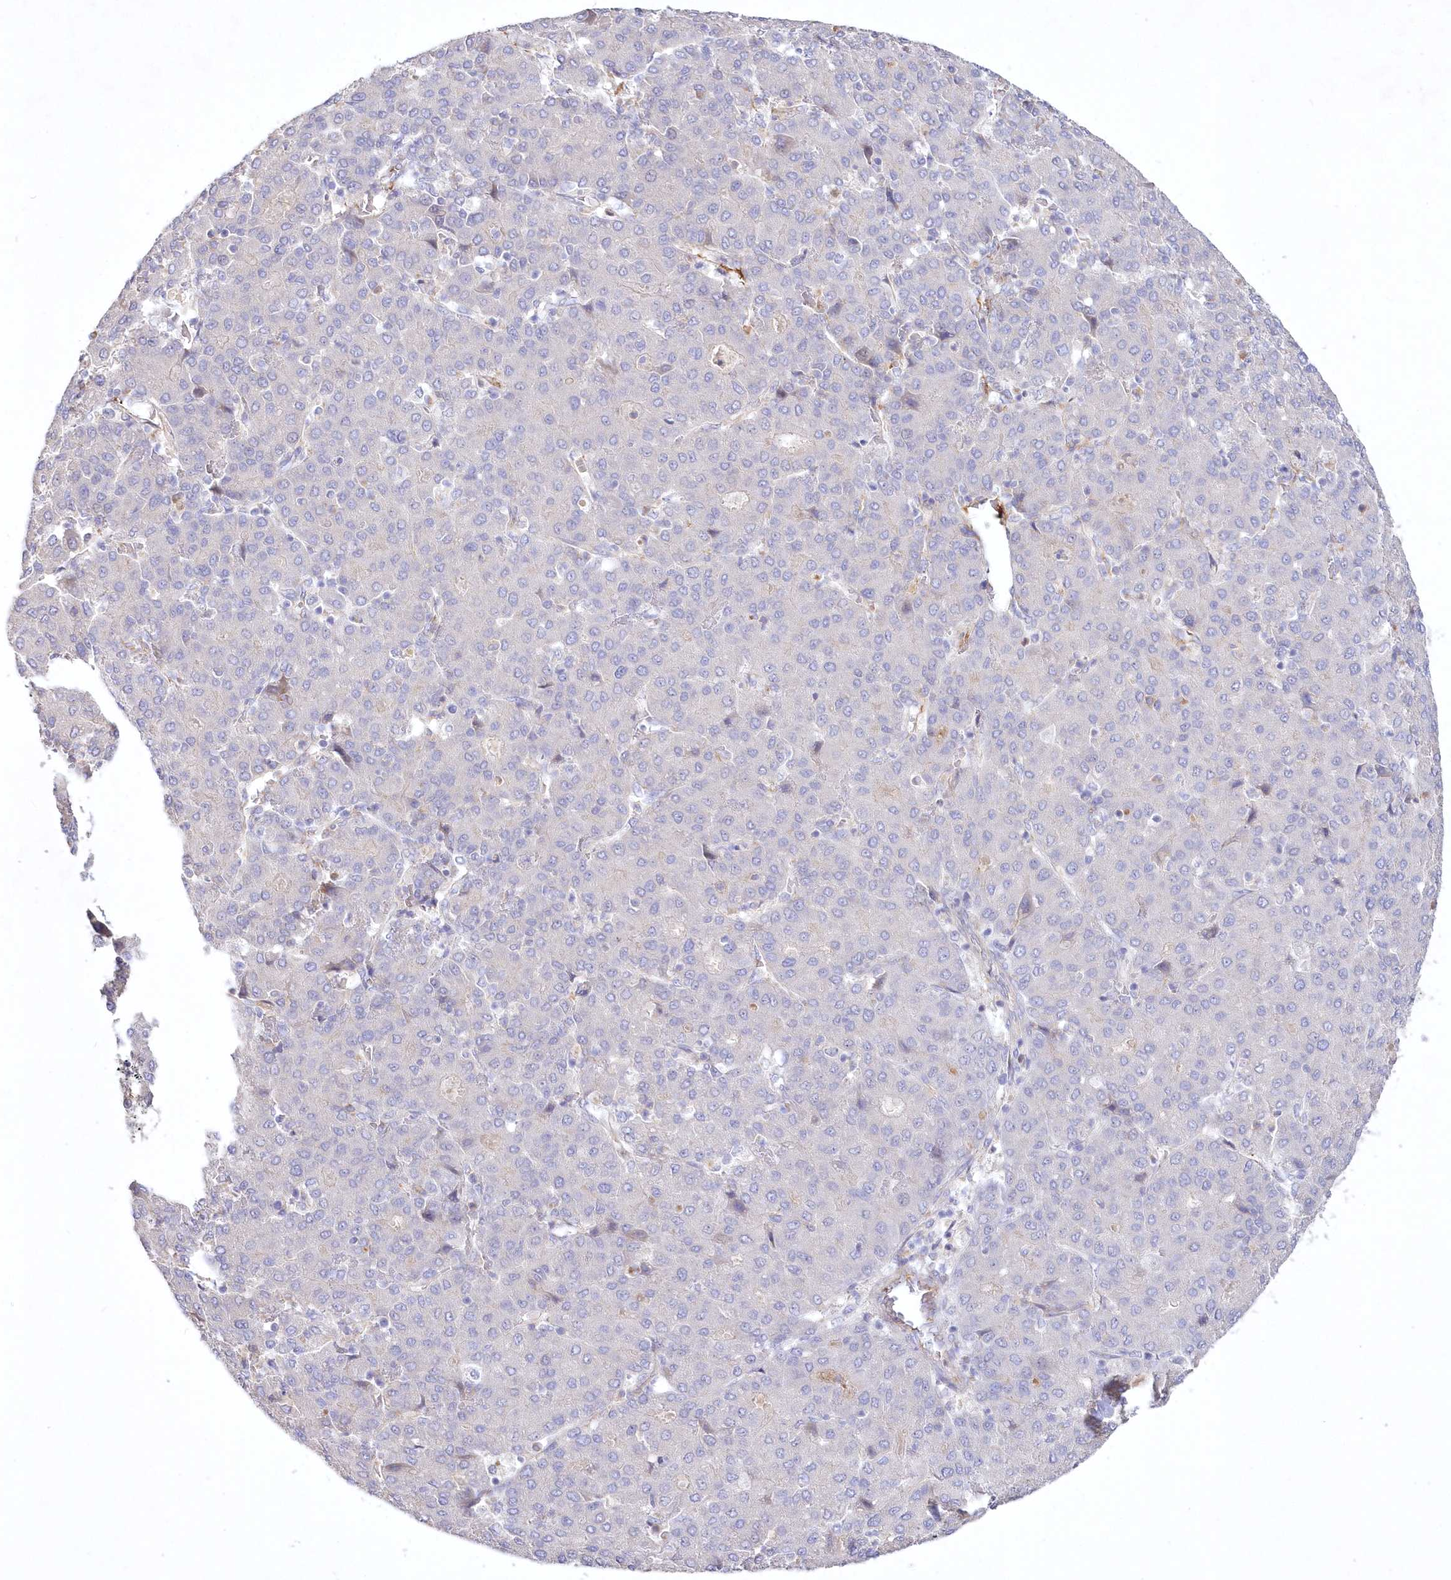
{"staining": {"intensity": "negative", "quantity": "none", "location": "none"}, "tissue": "liver cancer", "cell_type": "Tumor cells", "image_type": "cancer", "snomed": [{"axis": "morphology", "description": "Carcinoma, Hepatocellular, NOS"}, {"axis": "topography", "description": "Liver"}], "caption": "Immunohistochemistry micrograph of neoplastic tissue: liver hepatocellular carcinoma stained with DAB (3,3'-diaminobenzidine) displays no significant protein staining in tumor cells. (DAB immunohistochemistry (IHC), high magnification).", "gene": "WBP1L", "patient": {"sex": "male", "age": 65}}